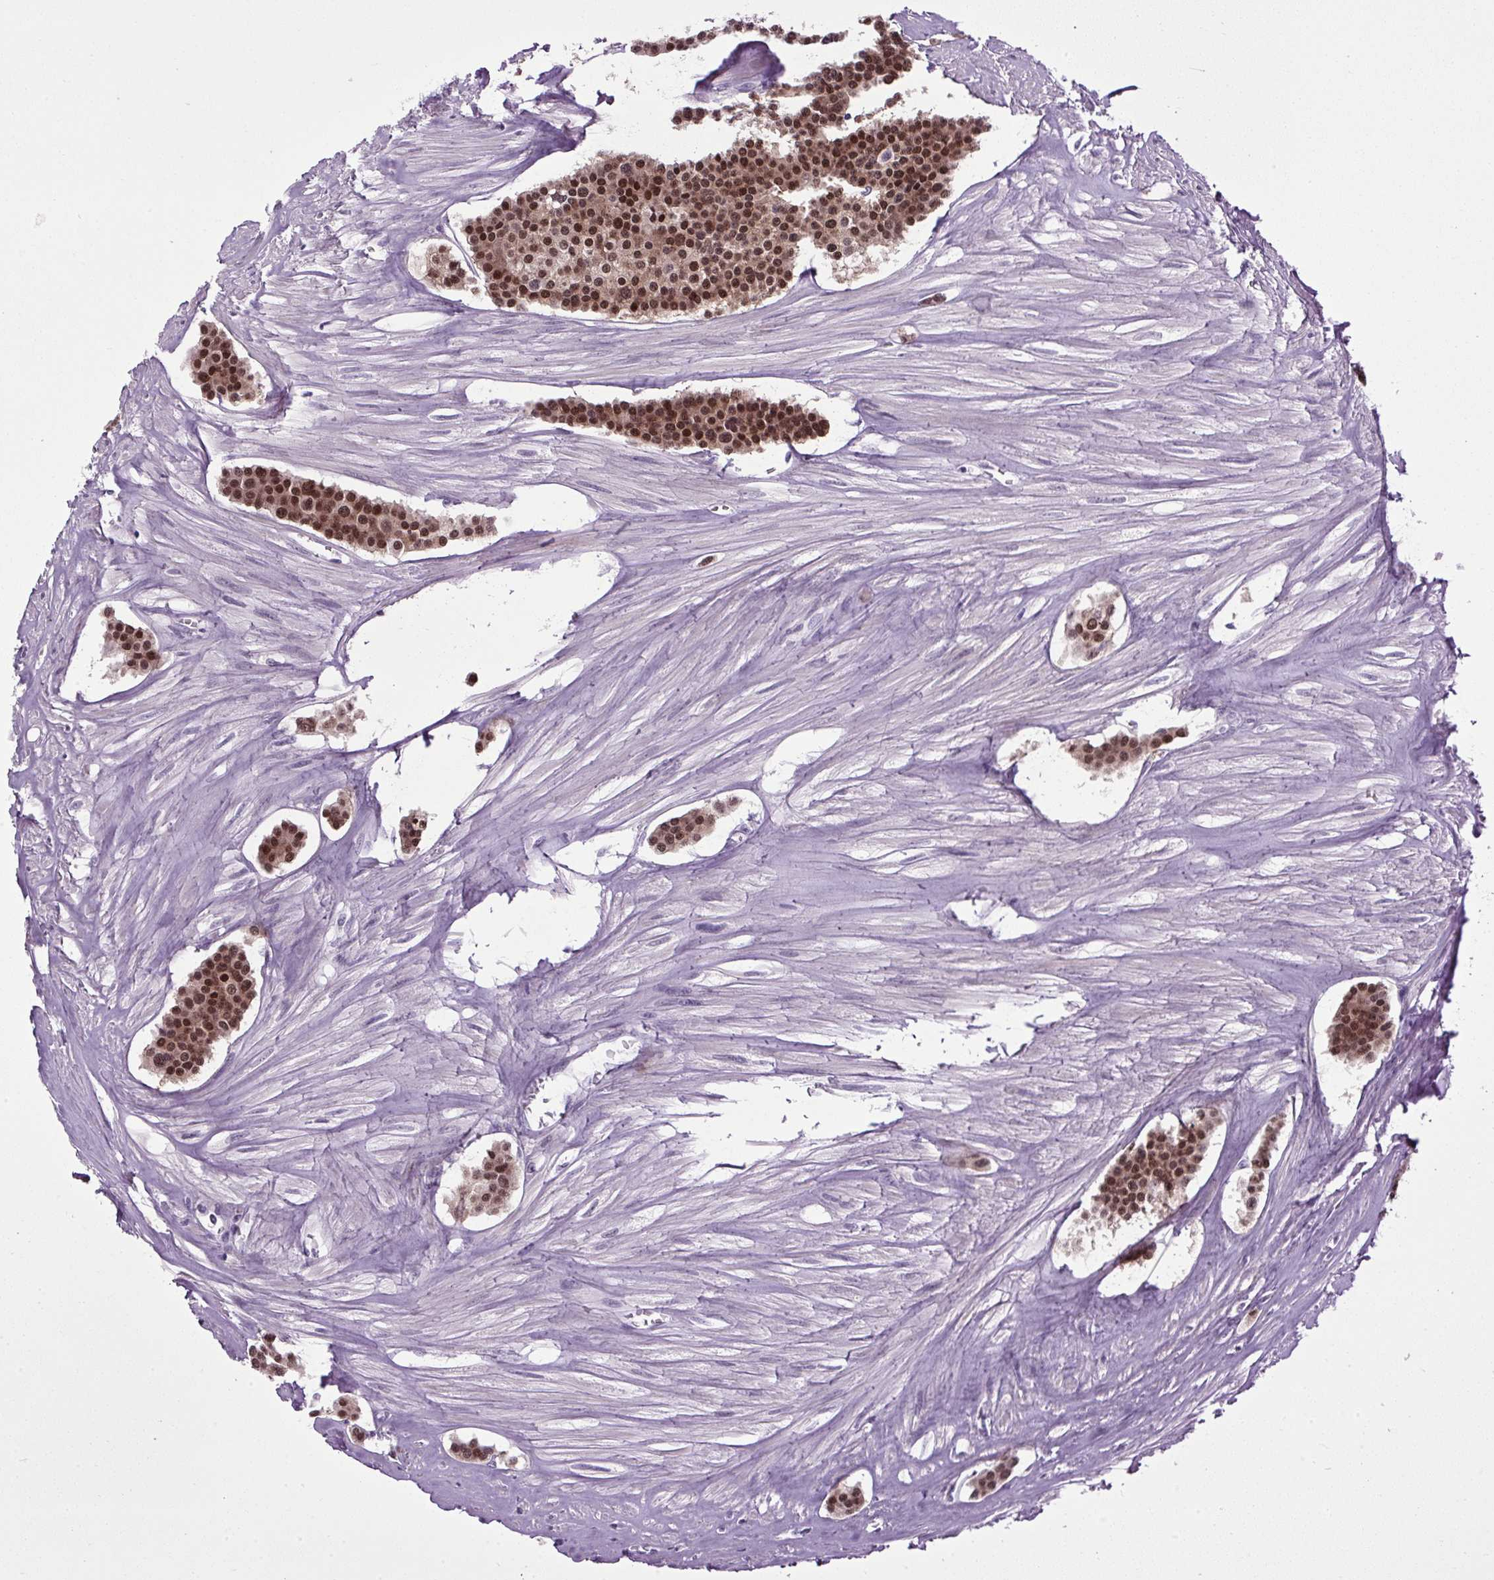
{"staining": {"intensity": "strong", "quantity": ">75%", "location": "nuclear"}, "tissue": "carcinoid", "cell_type": "Tumor cells", "image_type": "cancer", "snomed": [{"axis": "morphology", "description": "Carcinoid, malignant, NOS"}, {"axis": "topography", "description": "Small intestine"}], "caption": "DAB (3,3'-diaminobenzidine) immunohistochemical staining of carcinoid displays strong nuclear protein expression in about >75% of tumor cells. The protein is stained brown, and the nuclei are stained in blue (DAB IHC with brightfield microscopy, high magnification).", "gene": "A1CF", "patient": {"sex": "male", "age": 60}}